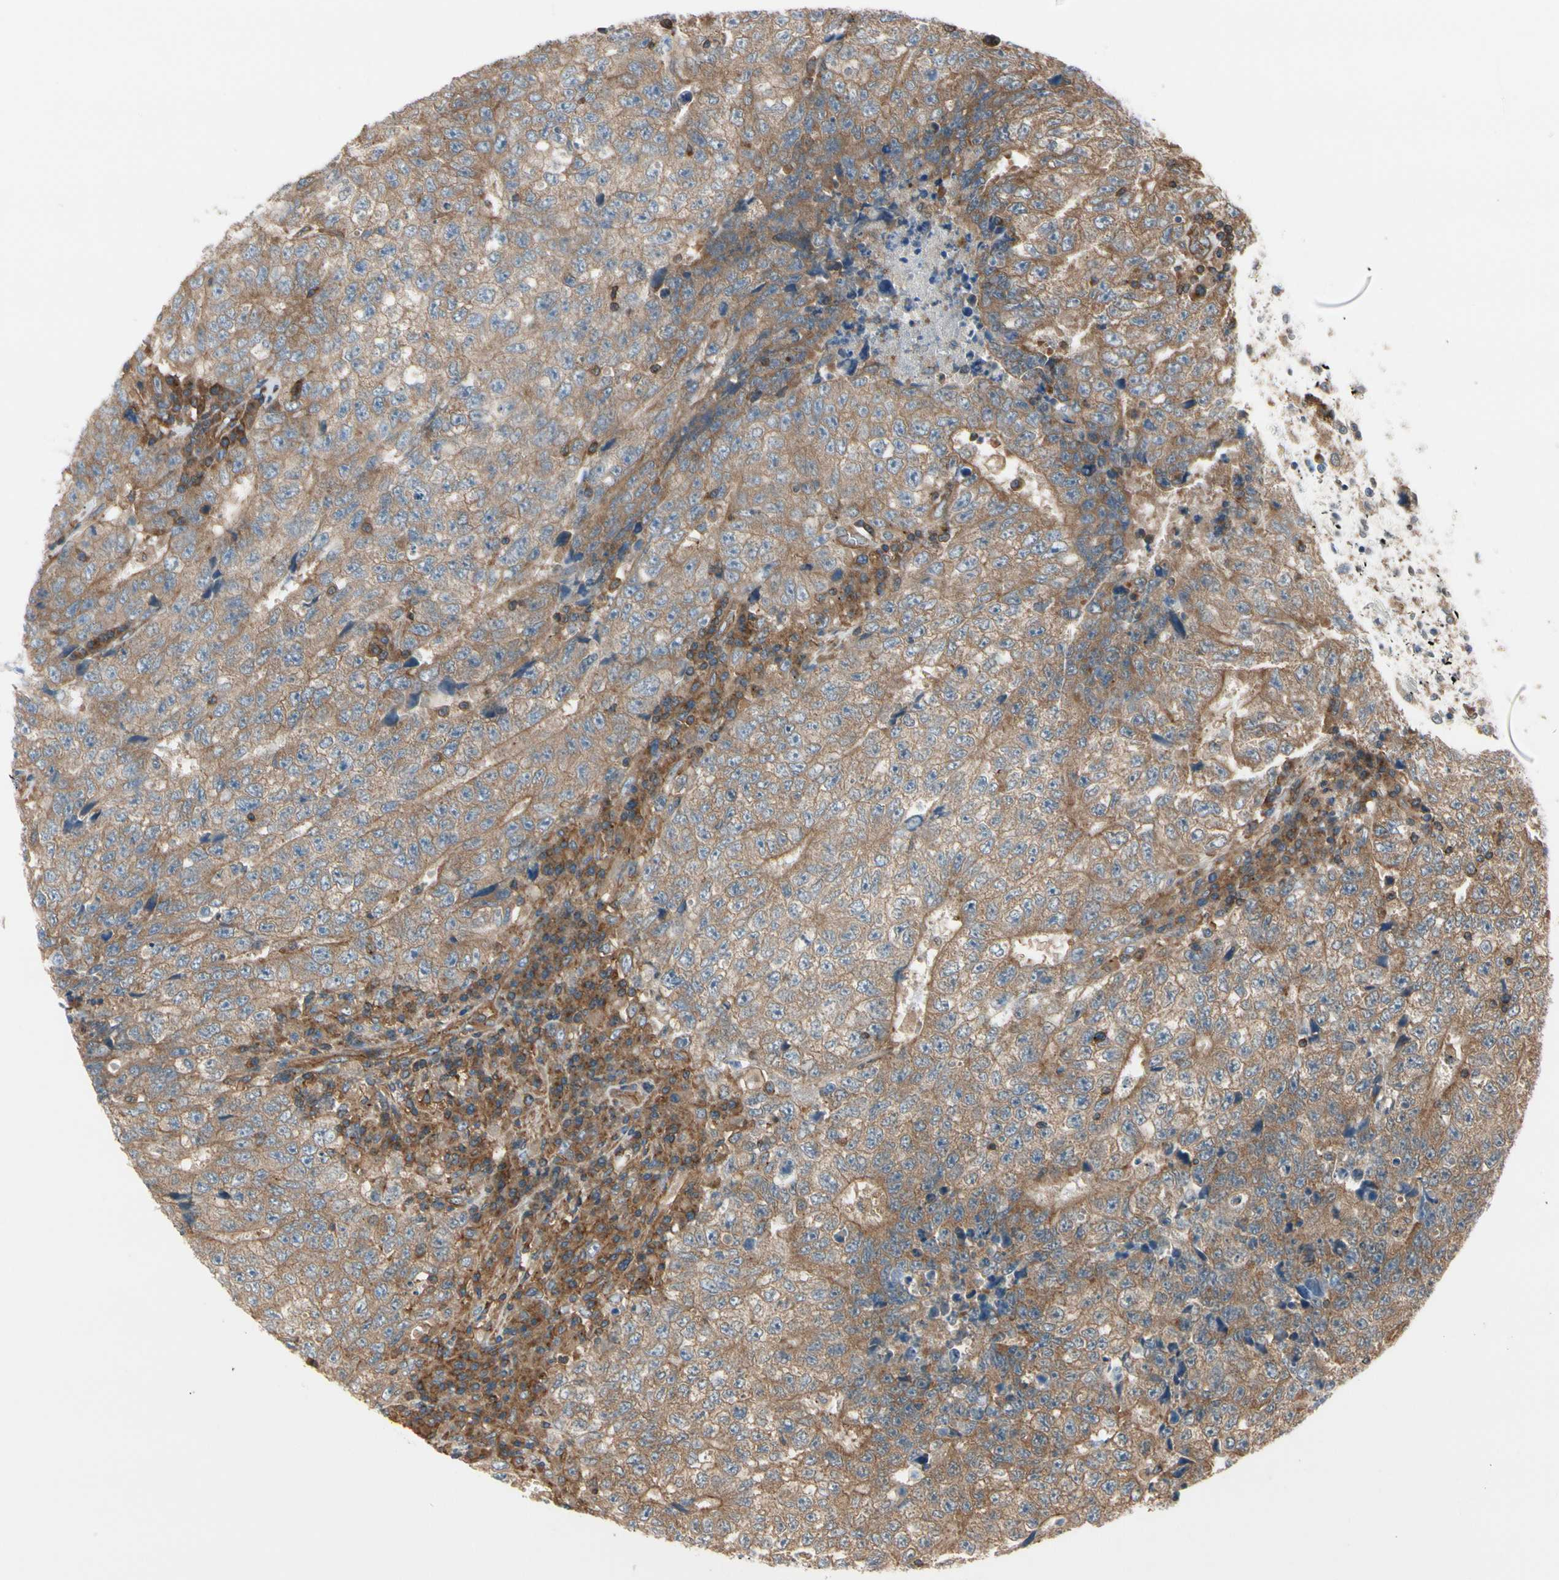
{"staining": {"intensity": "weak", "quantity": ">75%", "location": "cytoplasmic/membranous"}, "tissue": "testis cancer", "cell_type": "Tumor cells", "image_type": "cancer", "snomed": [{"axis": "morphology", "description": "Necrosis, NOS"}, {"axis": "morphology", "description": "Carcinoma, Embryonal, NOS"}, {"axis": "topography", "description": "Testis"}], "caption": "The photomicrograph displays a brown stain indicating the presence of a protein in the cytoplasmic/membranous of tumor cells in embryonal carcinoma (testis).", "gene": "EPS15", "patient": {"sex": "male", "age": 19}}